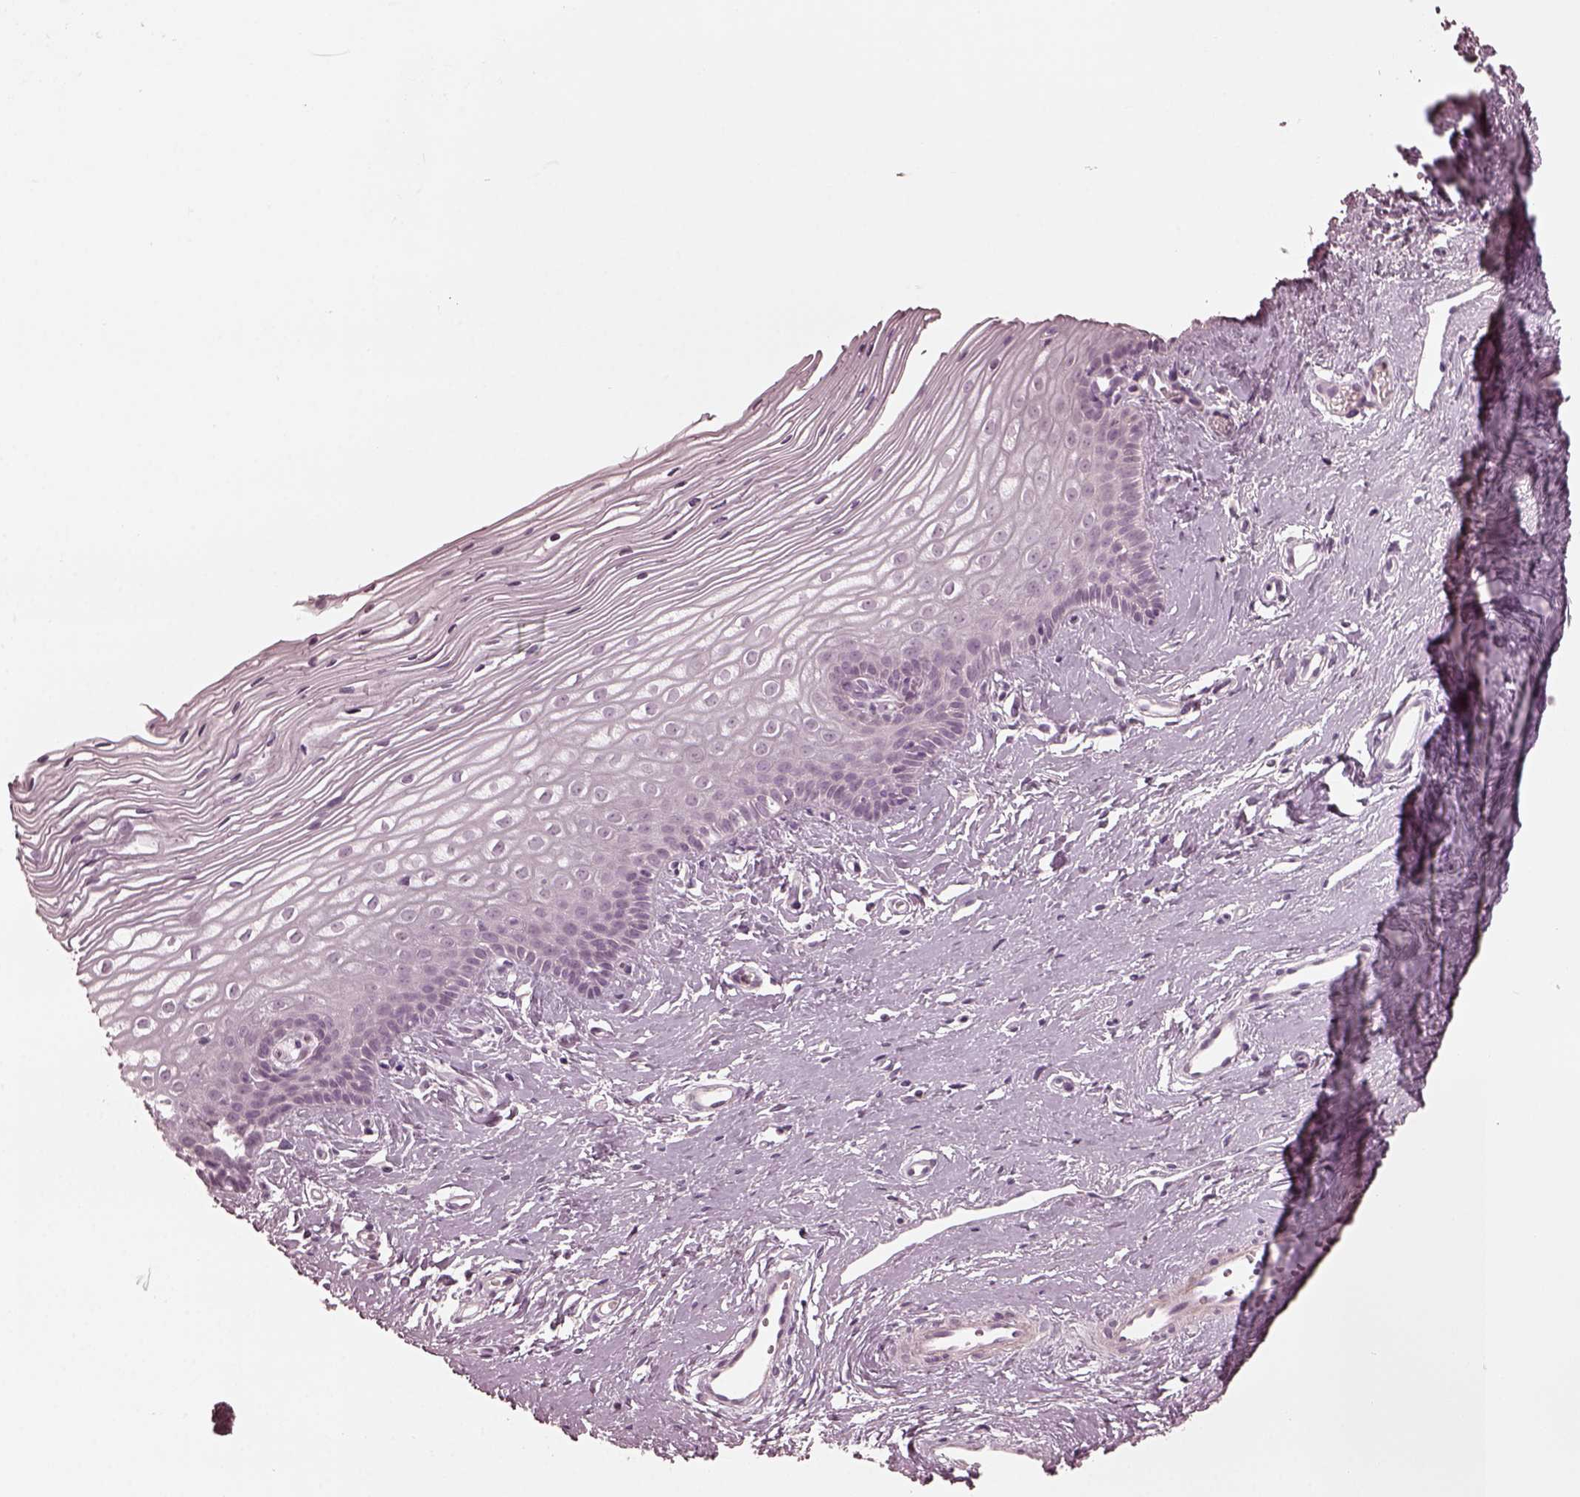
{"staining": {"intensity": "negative", "quantity": "none", "location": "none"}, "tissue": "cervix", "cell_type": "Squamous epithelial cells", "image_type": "normal", "snomed": [{"axis": "morphology", "description": "Normal tissue, NOS"}, {"axis": "topography", "description": "Cervix"}], "caption": "Squamous epithelial cells show no significant protein positivity in benign cervix. The staining was performed using DAB (3,3'-diaminobenzidine) to visualize the protein expression in brown, while the nuclei were stained in blue with hematoxylin (Magnification: 20x).", "gene": "CCDC170", "patient": {"sex": "female", "age": 40}}